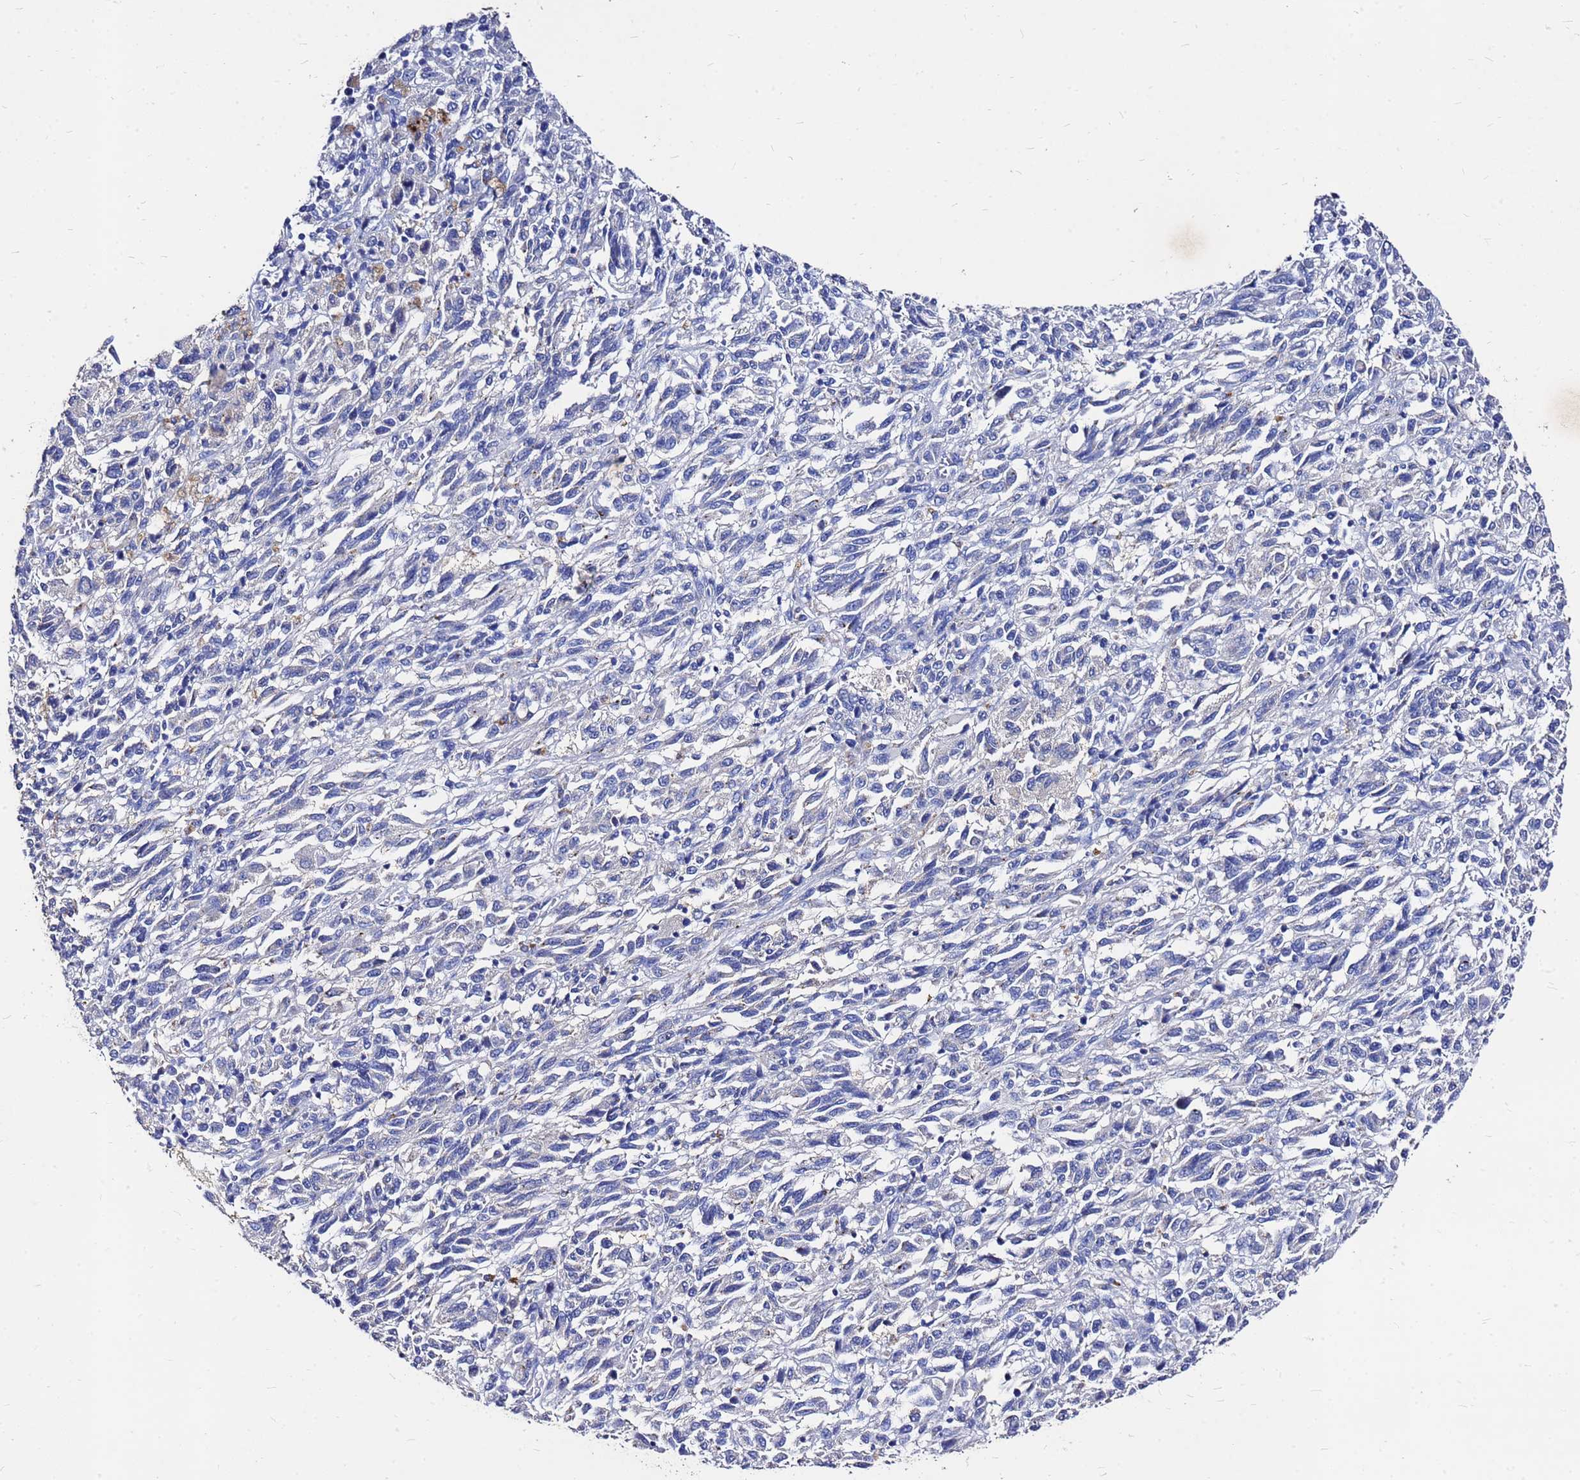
{"staining": {"intensity": "negative", "quantity": "none", "location": "none"}, "tissue": "melanoma", "cell_type": "Tumor cells", "image_type": "cancer", "snomed": [{"axis": "morphology", "description": "Malignant melanoma, Metastatic site"}, {"axis": "topography", "description": "Lung"}], "caption": "This is a image of IHC staining of malignant melanoma (metastatic site), which shows no staining in tumor cells.", "gene": "FAM183A", "patient": {"sex": "male", "age": 64}}